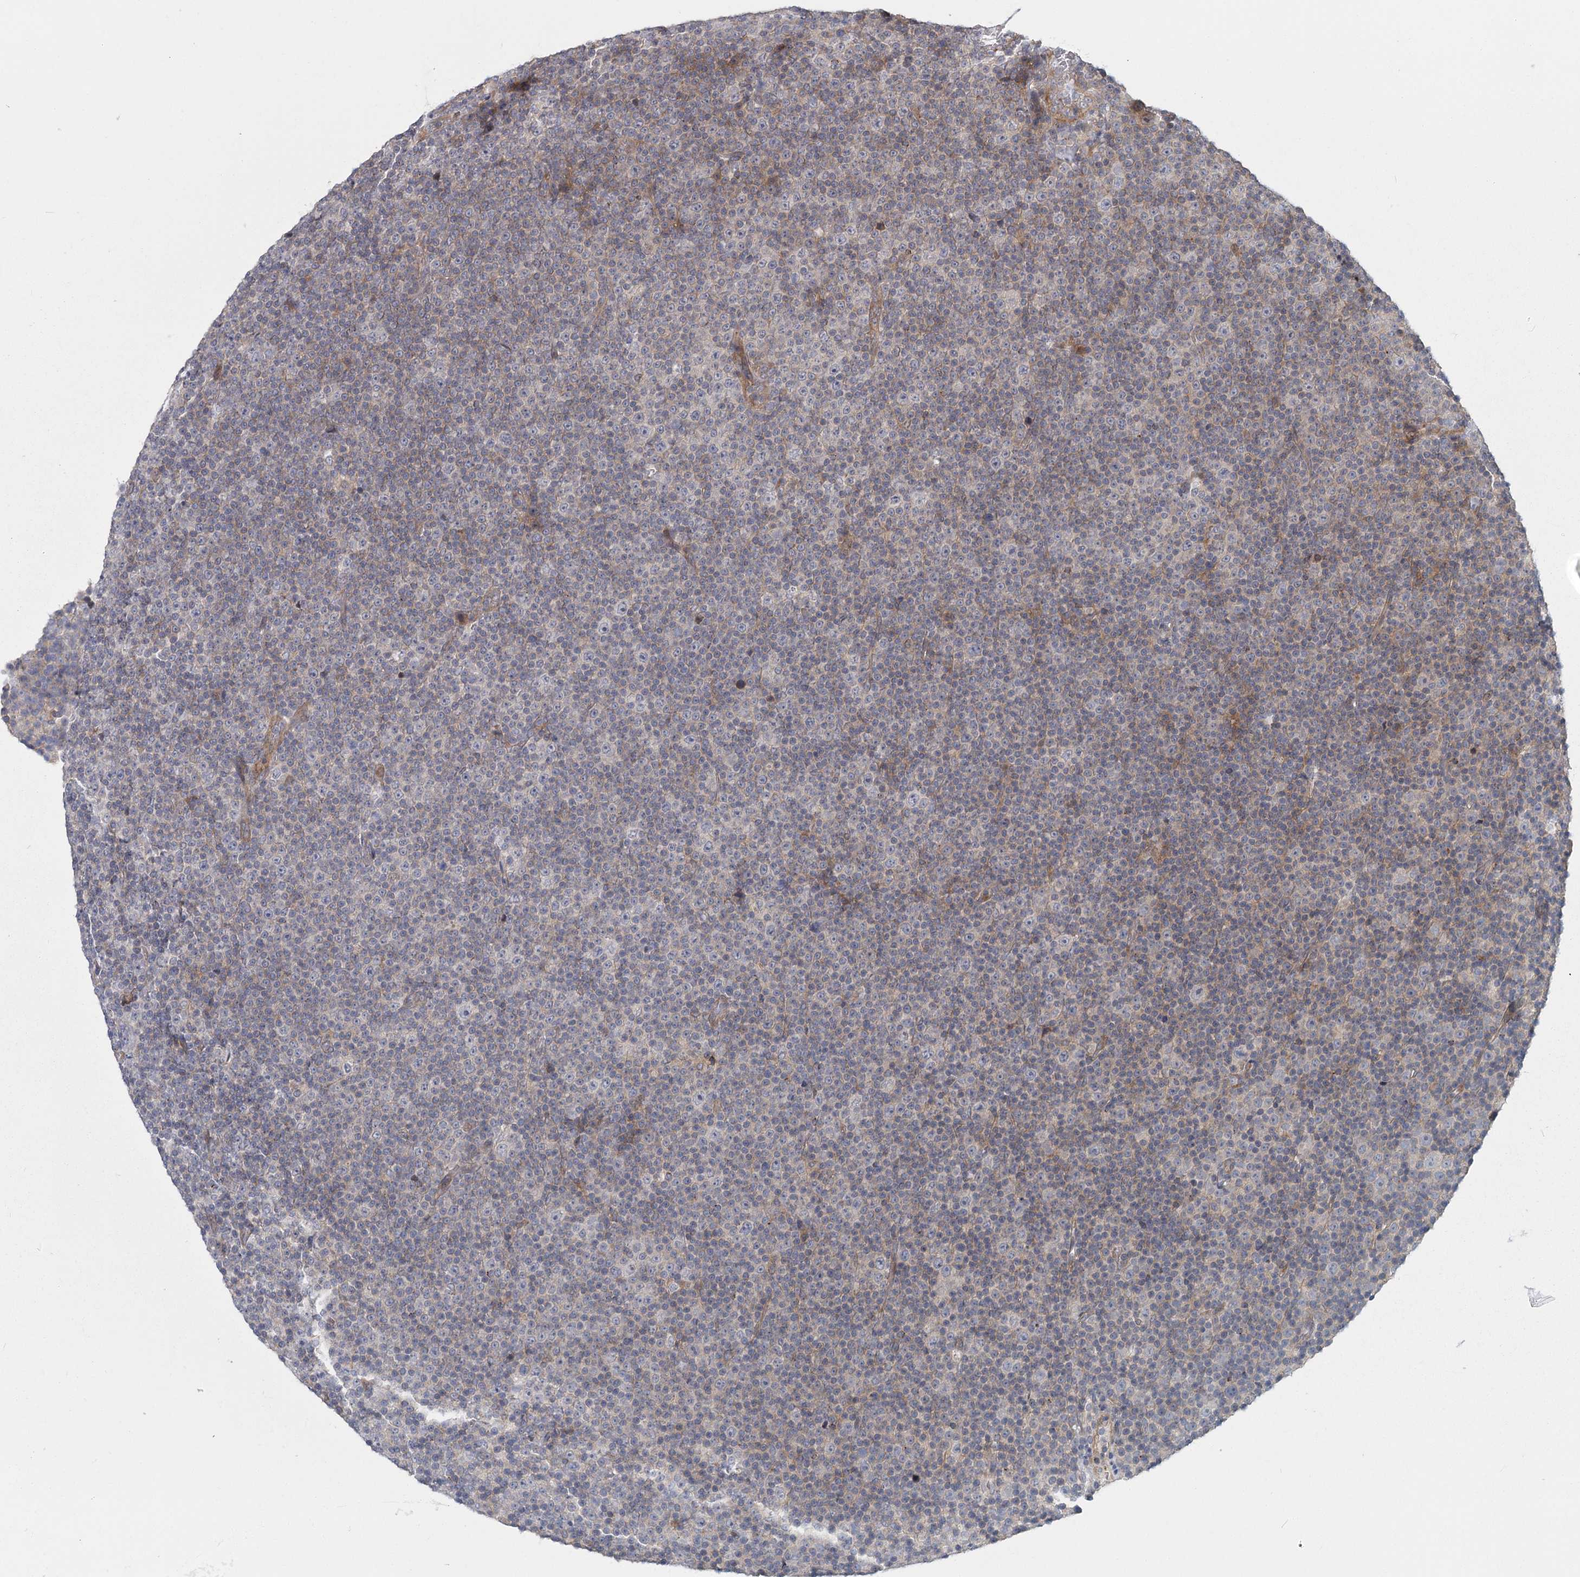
{"staining": {"intensity": "negative", "quantity": "none", "location": "none"}, "tissue": "lymphoma", "cell_type": "Tumor cells", "image_type": "cancer", "snomed": [{"axis": "morphology", "description": "Malignant lymphoma, non-Hodgkin's type, Low grade"}, {"axis": "topography", "description": "Lymph node"}], "caption": "Immunohistochemistry of human low-grade malignant lymphoma, non-Hodgkin's type displays no expression in tumor cells.", "gene": "RAPGEF6", "patient": {"sex": "female", "age": 67}}